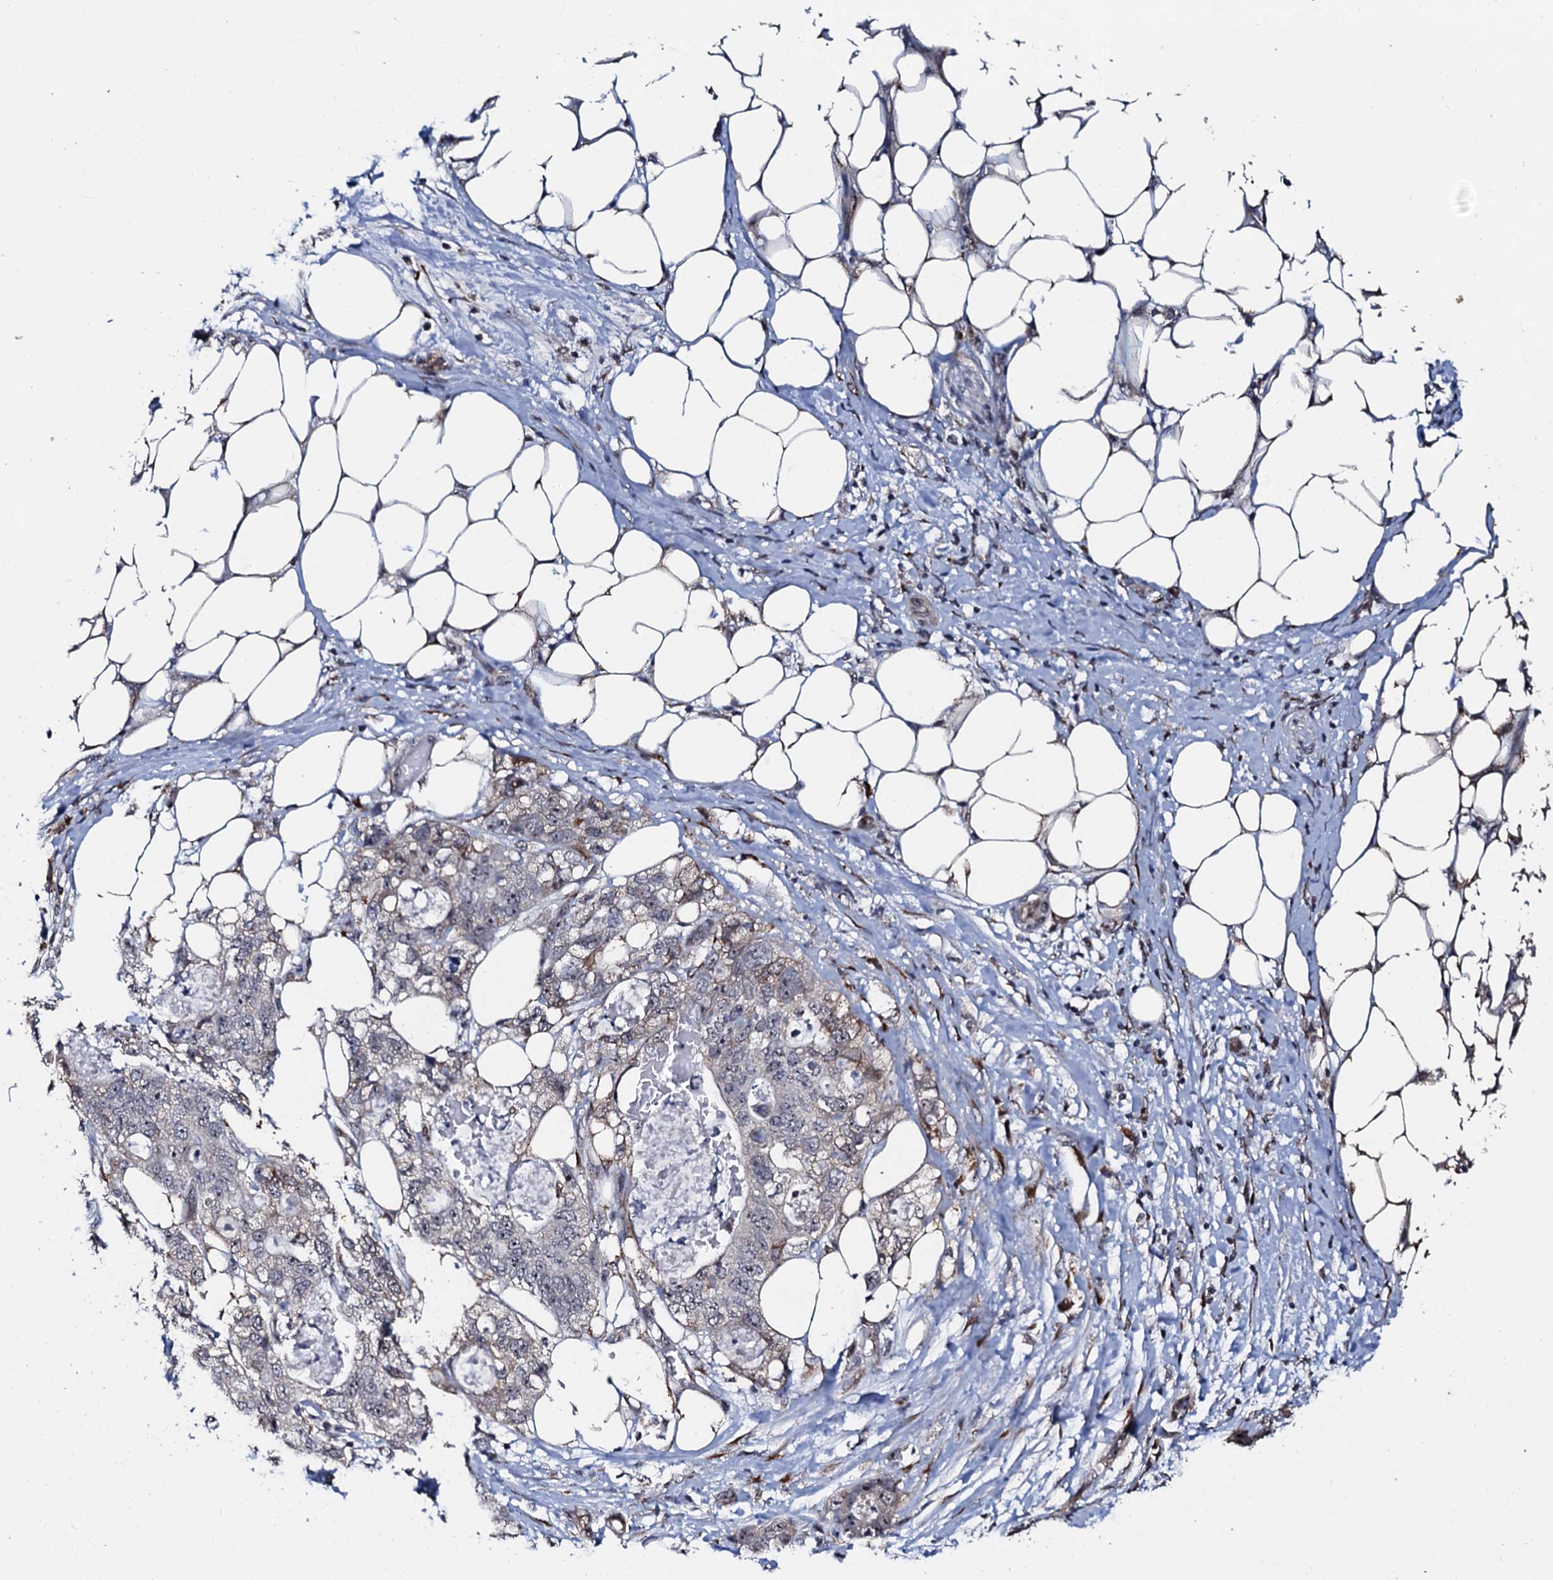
{"staining": {"intensity": "negative", "quantity": "none", "location": "none"}, "tissue": "stomach cancer", "cell_type": "Tumor cells", "image_type": "cancer", "snomed": [{"axis": "morphology", "description": "Adenocarcinoma, NOS"}, {"axis": "topography", "description": "Stomach"}], "caption": "The histopathology image reveals no staining of tumor cells in stomach cancer (adenocarcinoma).", "gene": "FAM111A", "patient": {"sex": "female", "age": 89}}